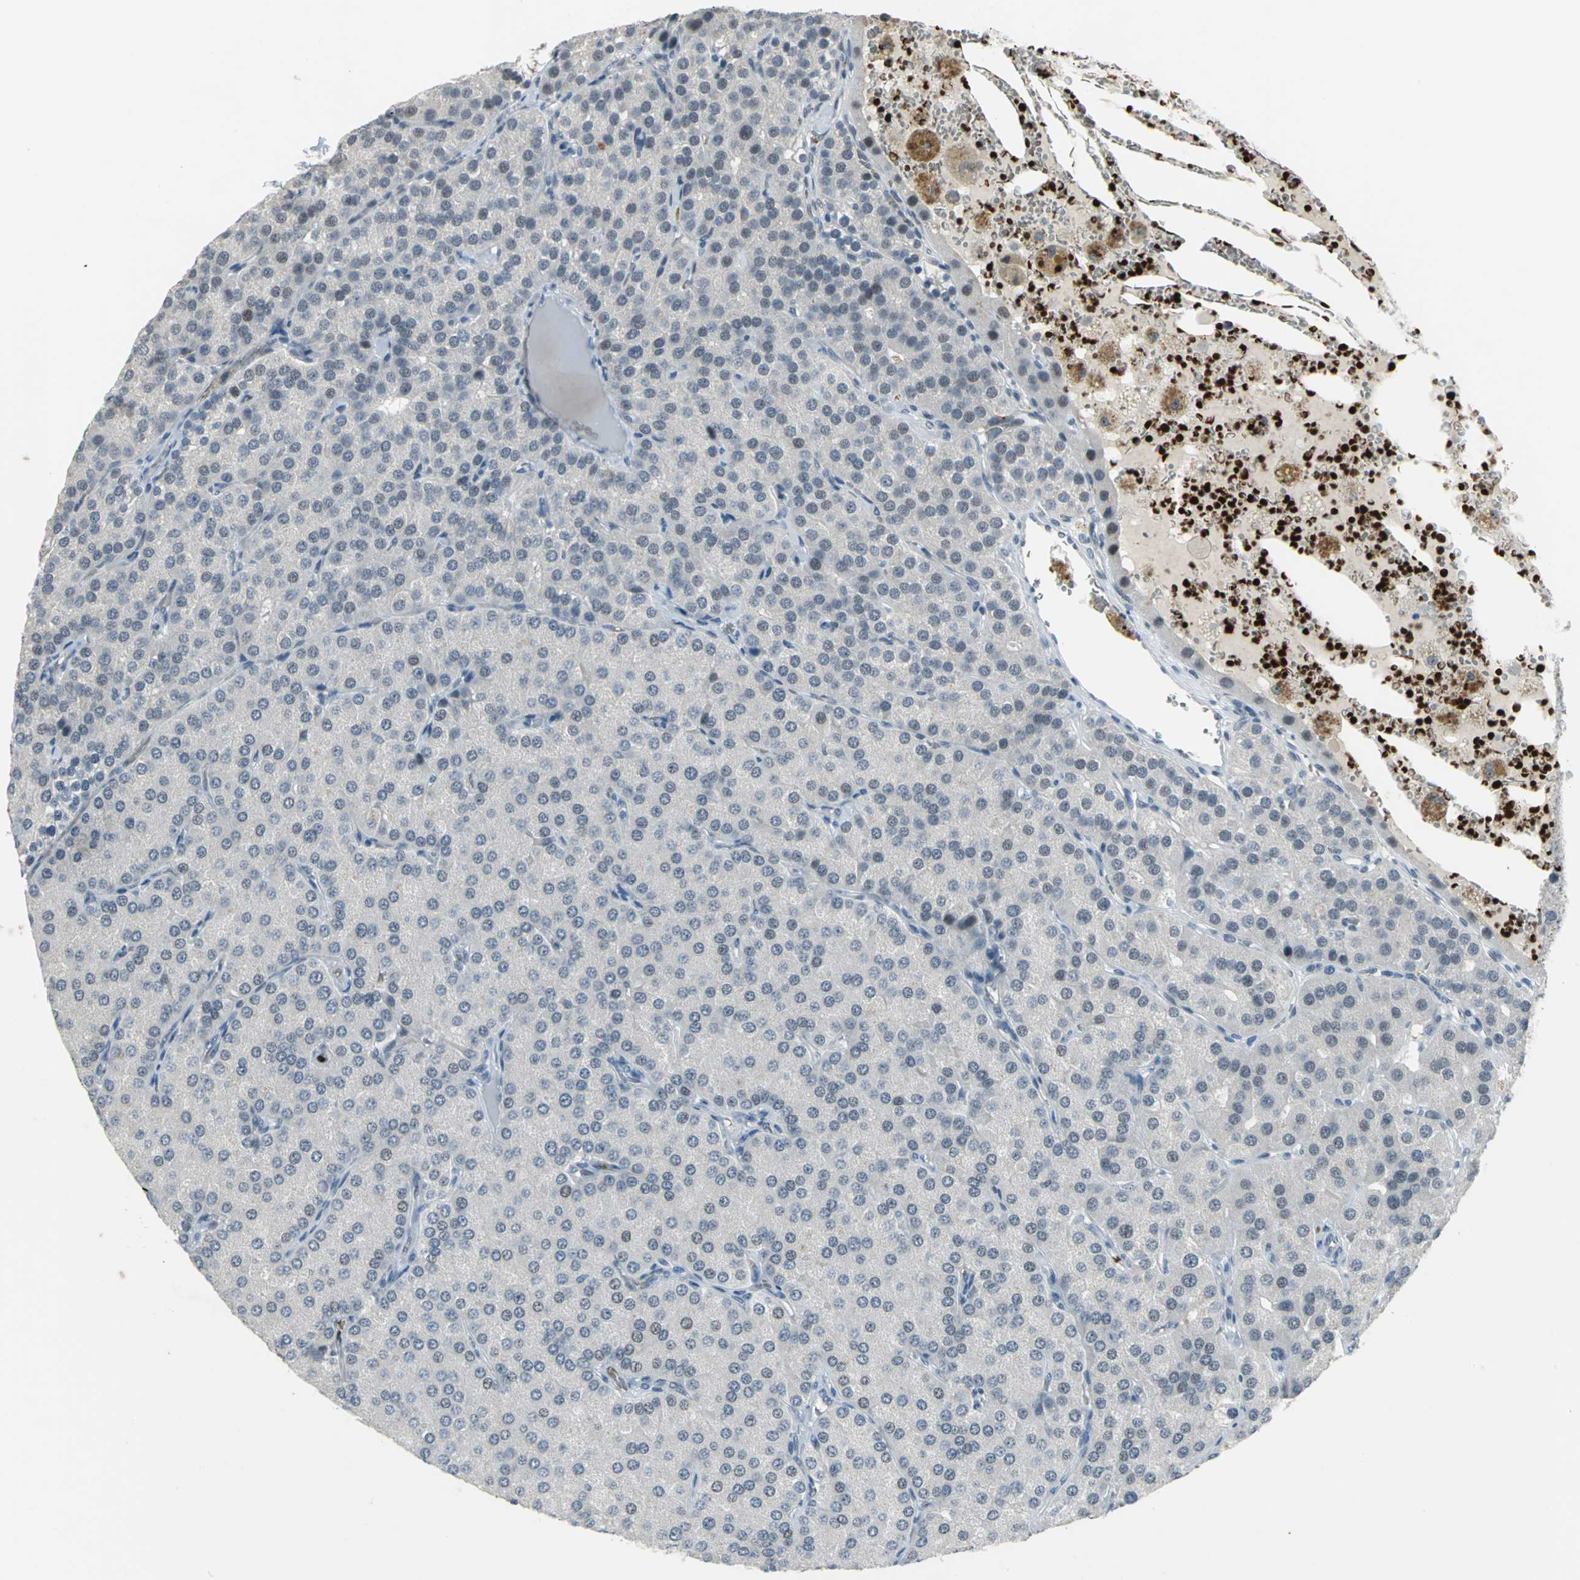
{"staining": {"intensity": "weak", "quantity": "25%-75%", "location": "nuclear"}, "tissue": "parathyroid gland", "cell_type": "Glandular cells", "image_type": "normal", "snomed": [{"axis": "morphology", "description": "Normal tissue, NOS"}, {"axis": "morphology", "description": "Adenoma, NOS"}, {"axis": "topography", "description": "Parathyroid gland"}], "caption": "Parathyroid gland stained with a brown dye exhibits weak nuclear positive staining in about 25%-75% of glandular cells.", "gene": "GLI3", "patient": {"sex": "female", "age": 86}}